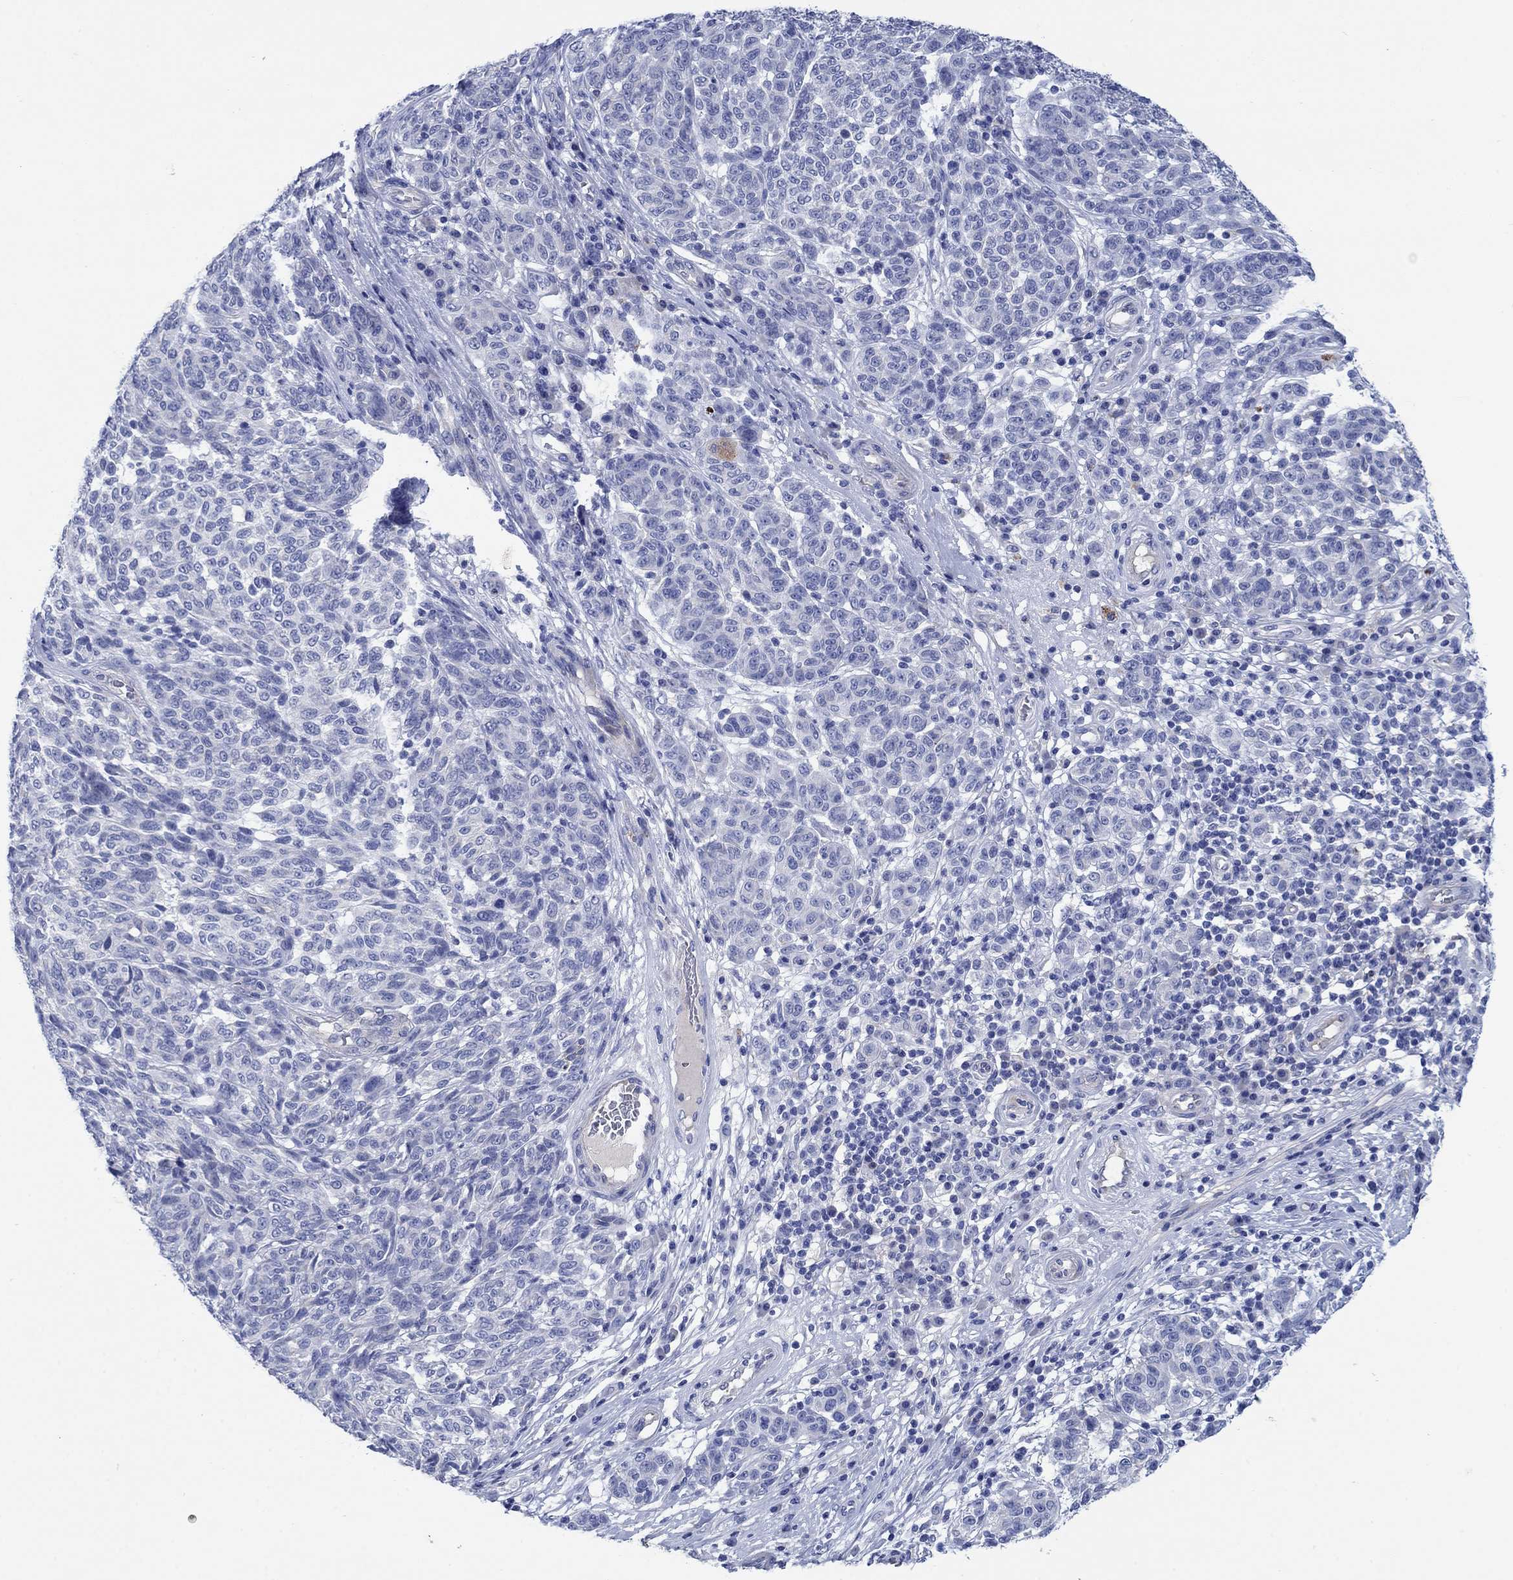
{"staining": {"intensity": "negative", "quantity": "none", "location": "none"}, "tissue": "melanoma", "cell_type": "Tumor cells", "image_type": "cancer", "snomed": [{"axis": "morphology", "description": "Malignant melanoma, NOS"}, {"axis": "topography", "description": "Skin"}], "caption": "This is a image of immunohistochemistry staining of malignant melanoma, which shows no staining in tumor cells.", "gene": "TRIM16", "patient": {"sex": "male", "age": 59}}